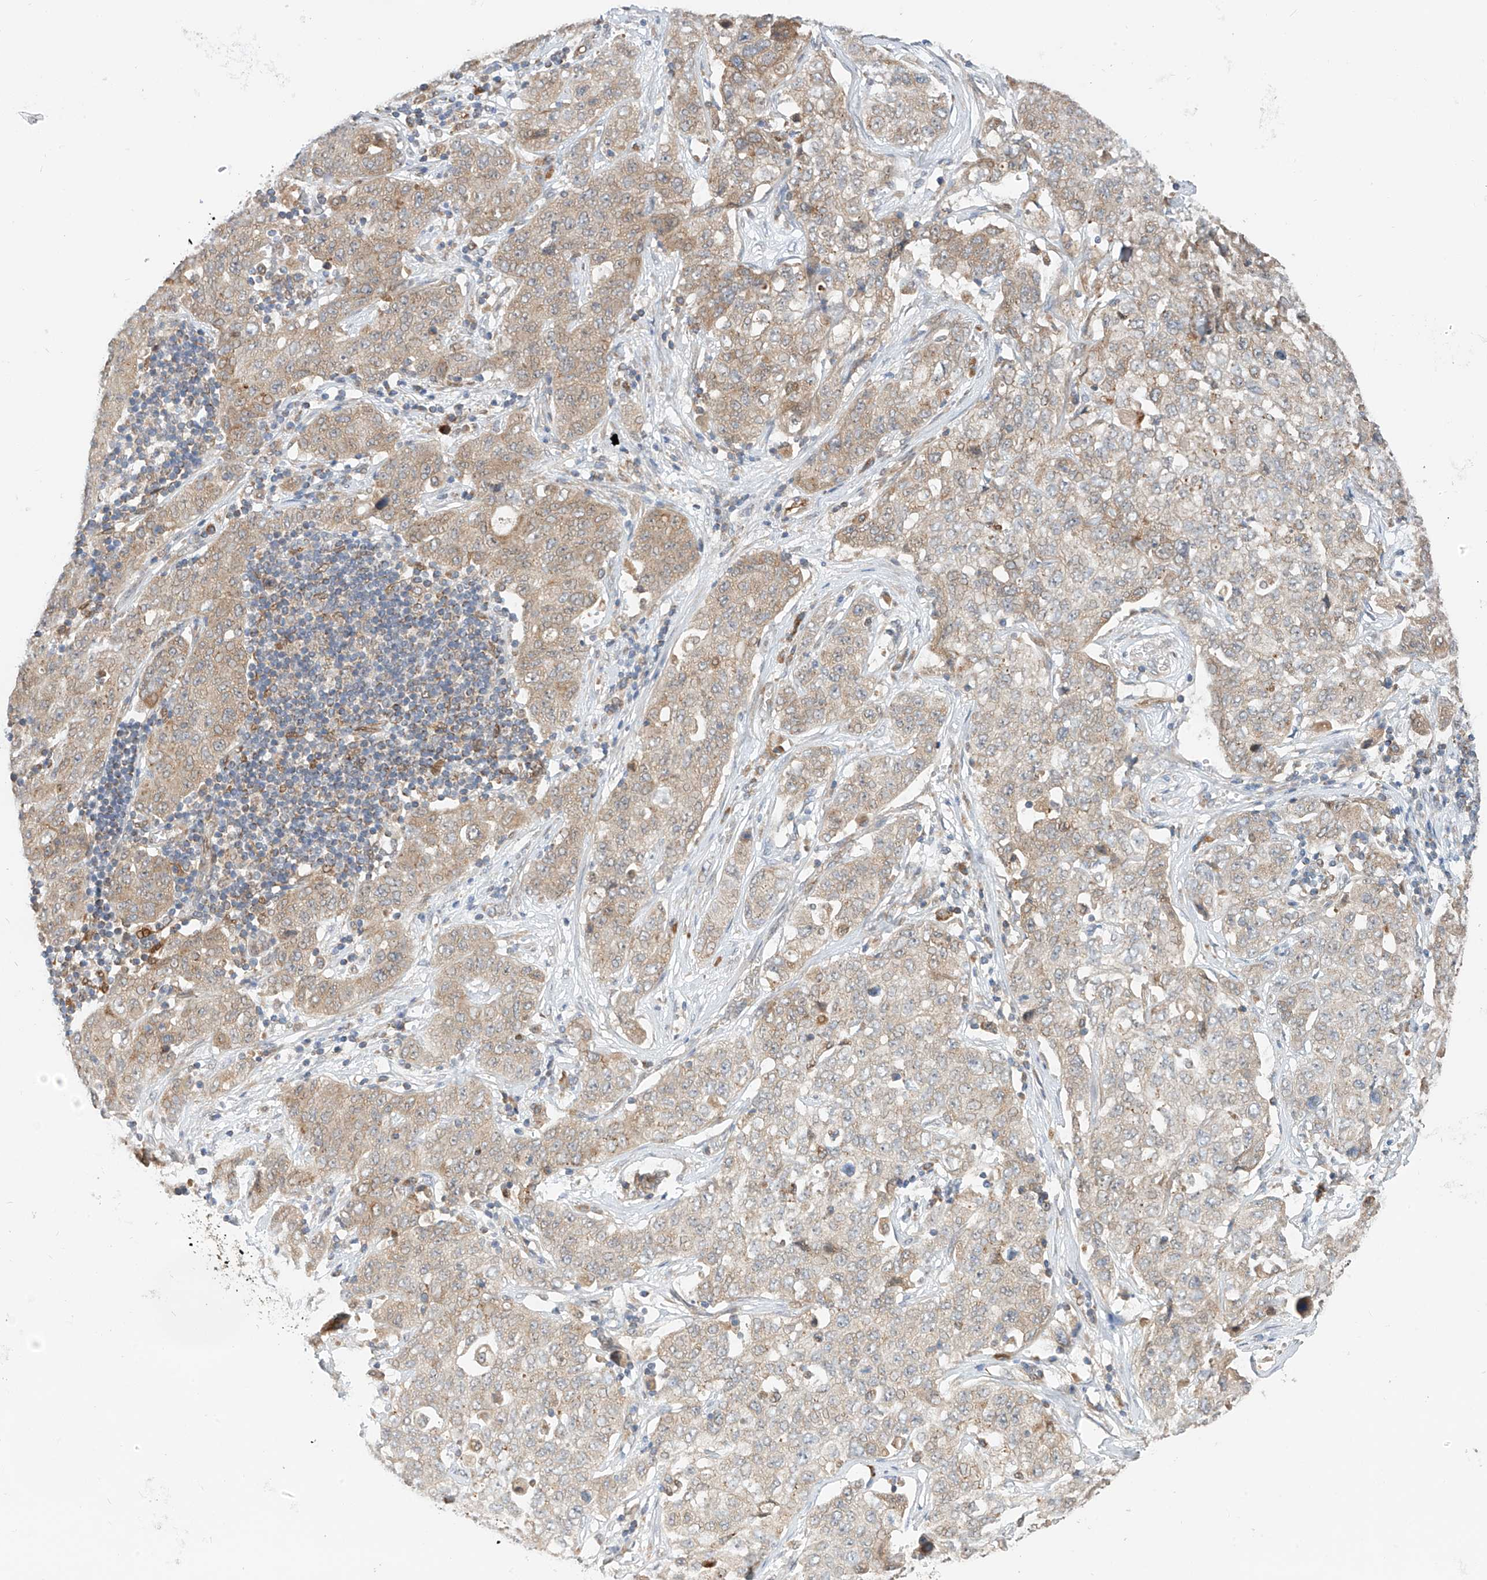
{"staining": {"intensity": "weak", "quantity": "25%-75%", "location": "cytoplasmic/membranous"}, "tissue": "stomach cancer", "cell_type": "Tumor cells", "image_type": "cancer", "snomed": [{"axis": "morphology", "description": "Normal tissue, NOS"}, {"axis": "morphology", "description": "Adenocarcinoma, NOS"}, {"axis": "topography", "description": "Lymph node"}, {"axis": "topography", "description": "Stomach"}], "caption": "Weak cytoplasmic/membranous positivity for a protein is identified in about 25%-75% of tumor cells of adenocarcinoma (stomach) using immunohistochemistry (IHC).", "gene": "PPA2", "patient": {"sex": "male", "age": 48}}